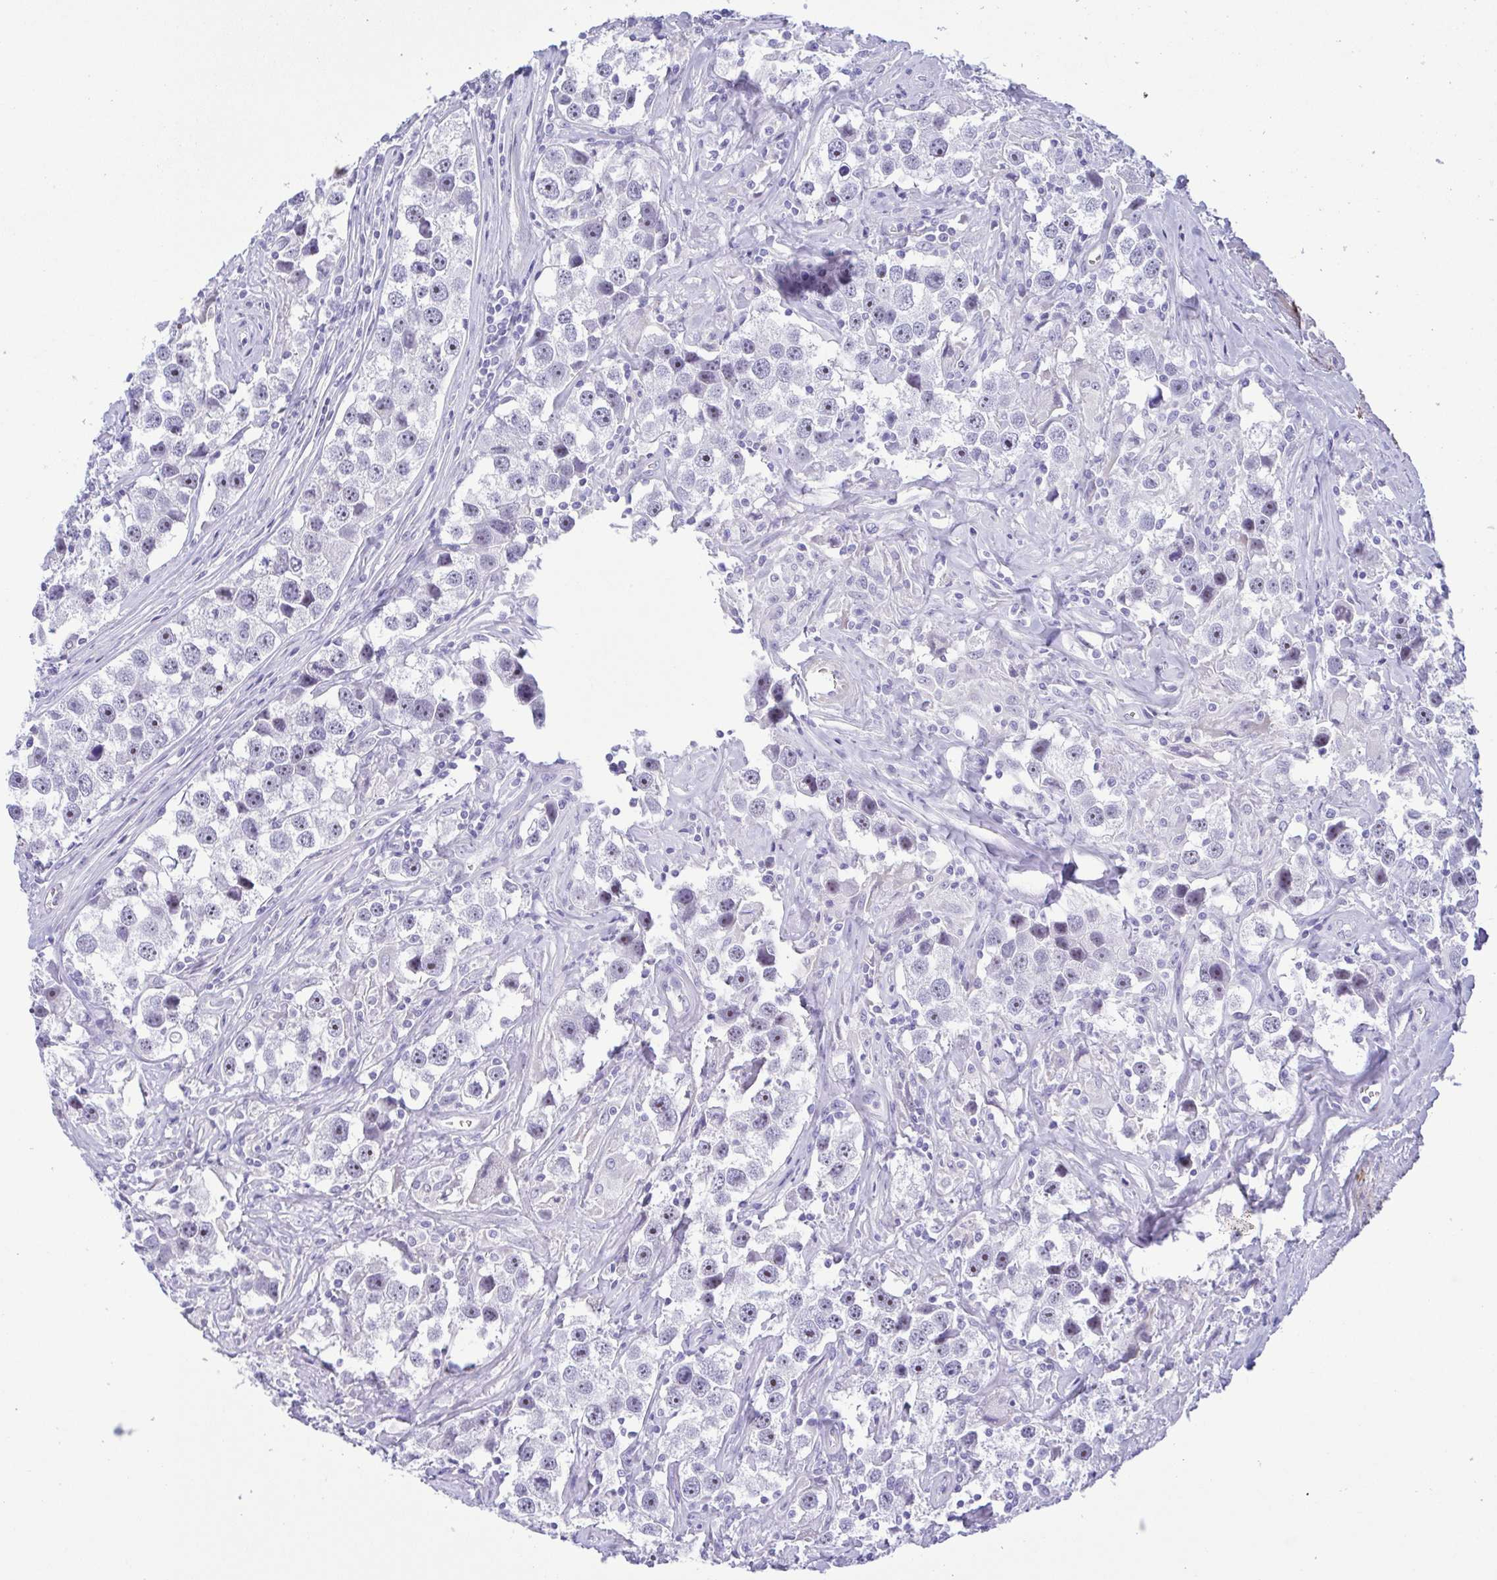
{"staining": {"intensity": "moderate", "quantity": "25%-75%", "location": "nuclear"}, "tissue": "testis cancer", "cell_type": "Tumor cells", "image_type": "cancer", "snomed": [{"axis": "morphology", "description": "Seminoma, NOS"}, {"axis": "topography", "description": "Testis"}], "caption": "Brown immunohistochemical staining in testis cancer displays moderate nuclear staining in approximately 25%-75% of tumor cells.", "gene": "MYL7", "patient": {"sex": "male", "age": 49}}